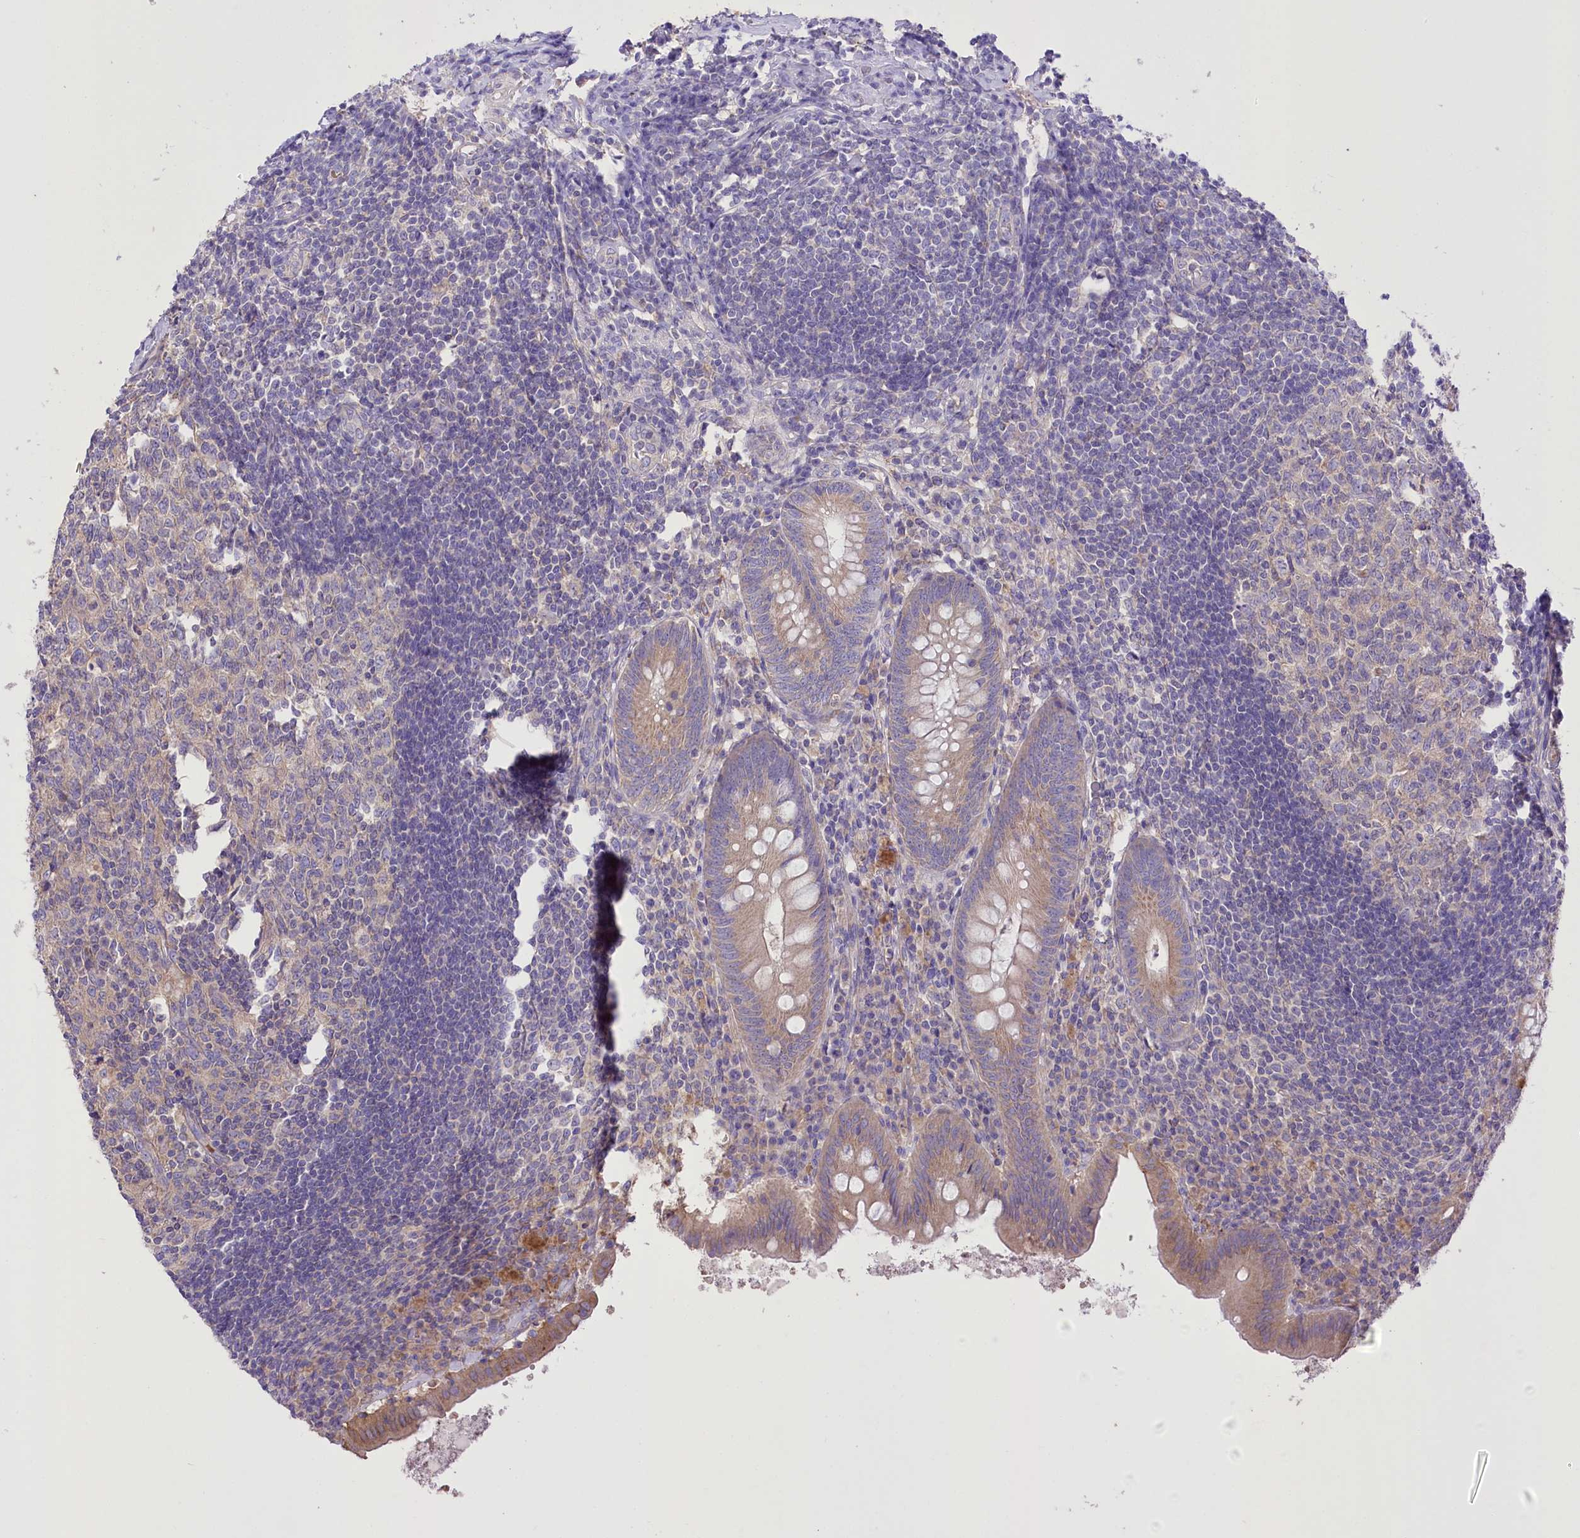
{"staining": {"intensity": "moderate", "quantity": "25%-75%", "location": "cytoplasmic/membranous"}, "tissue": "appendix", "cell_type": "Glandular cells", "image_type": "normal", "snomed": [{"axis": "morphology", "description": "Normal tissue, NOS"}, {"axis": "topography", "description": "Appendix"}], "caption": "This is a photomicrograph of IHC staining of normal appendix, which shows moderate expression in the cytoplasmic/membranous of glandular cells.", "gene": "PRSS53", "patient": {"sex": "female", "age": 54}}